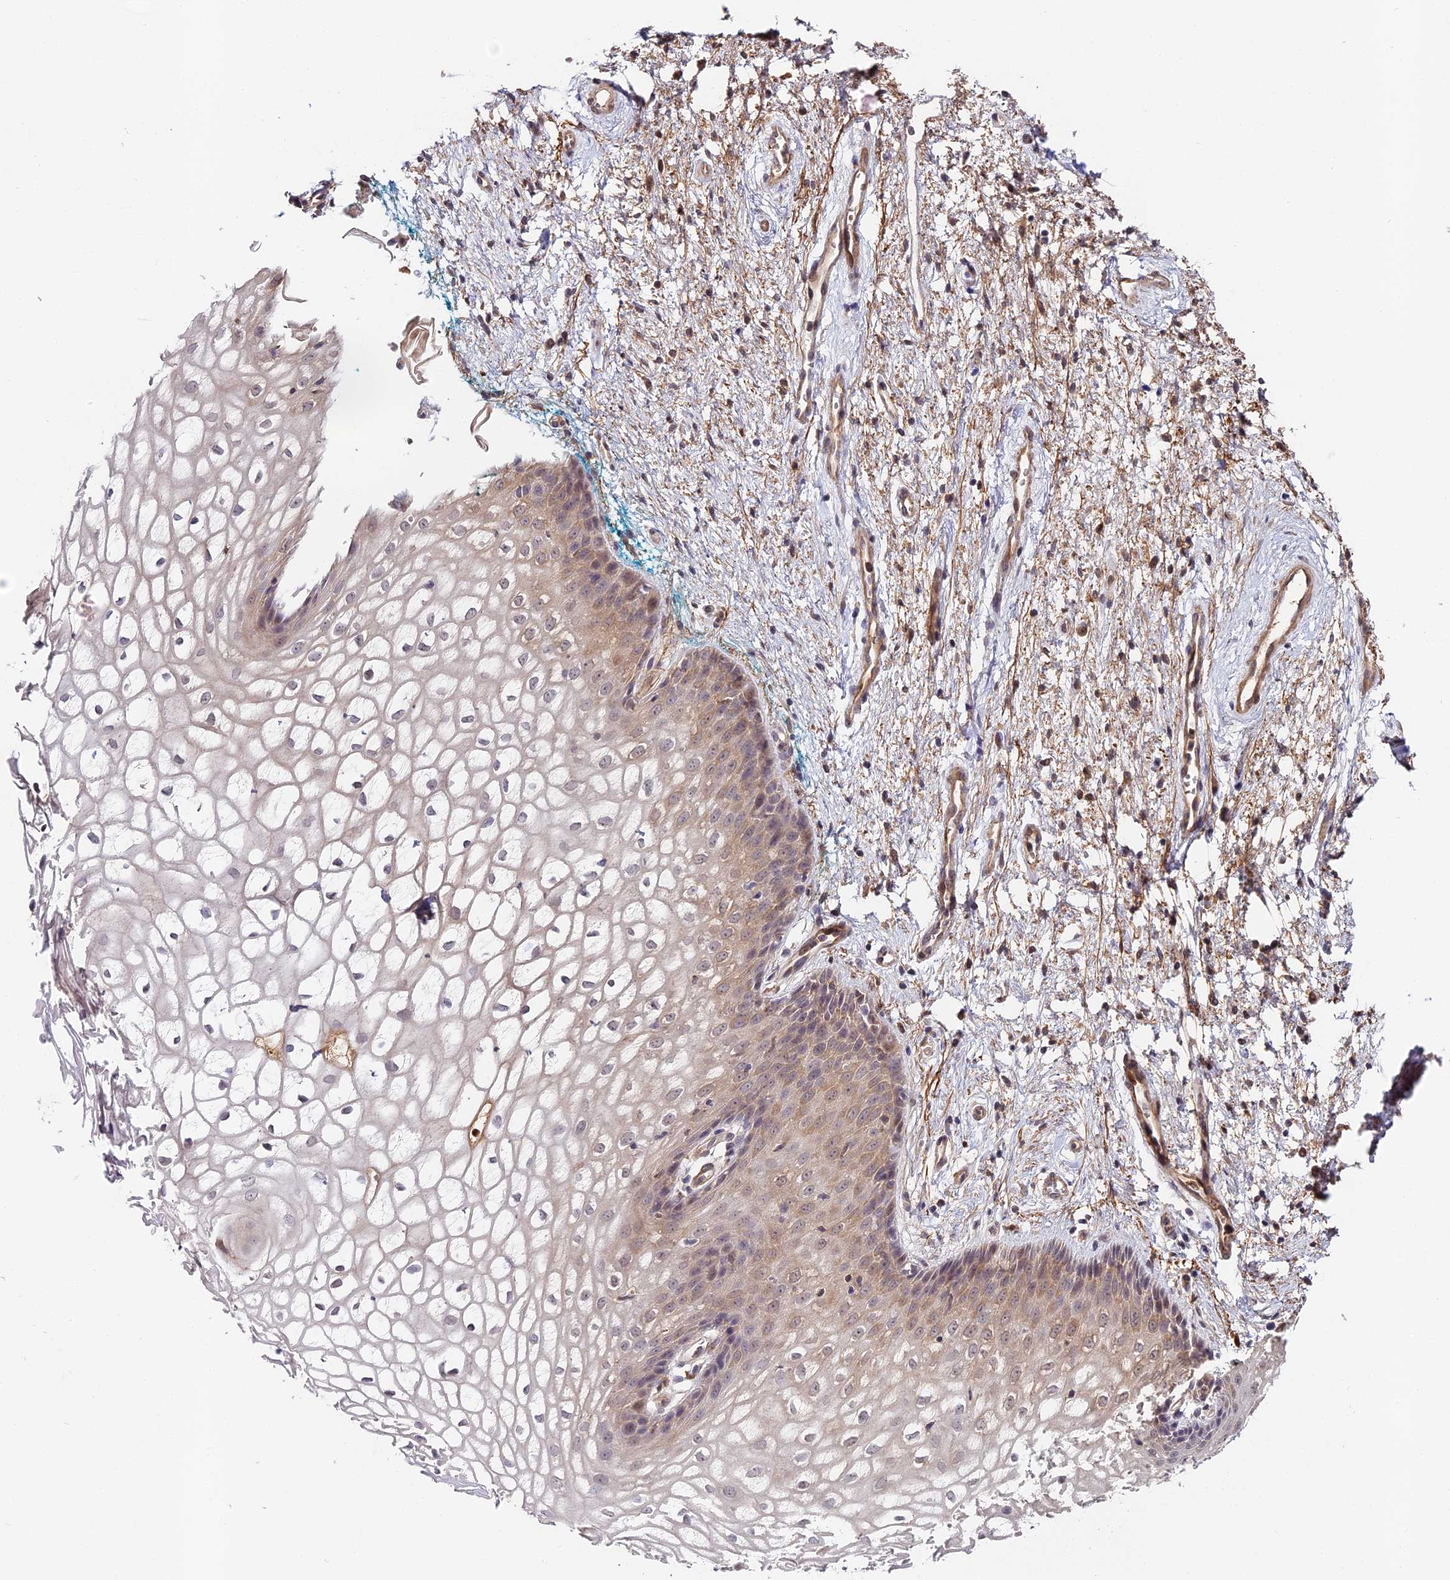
{"staining": {"intensity": "weak", "quantity": "<25%", "location": "nuclear"}, "tissue": "vagina", "cell_type": "Squamous epithelial cells", "image_type": "normal", "snomed": [{"axis": "morphology", "description": "Normal tissue, NOS"}, {"axis": "topography", "description": "Vagina"}], "caption": "An immunohistochemistry (IHC) histopathology image of benign vagina is shown. There is no staining in squamous epithelial cells of vagina. Nuclei are stained in blue.", "gene": "IMPACT", "patient": {"sex": "female", "age": 34}}